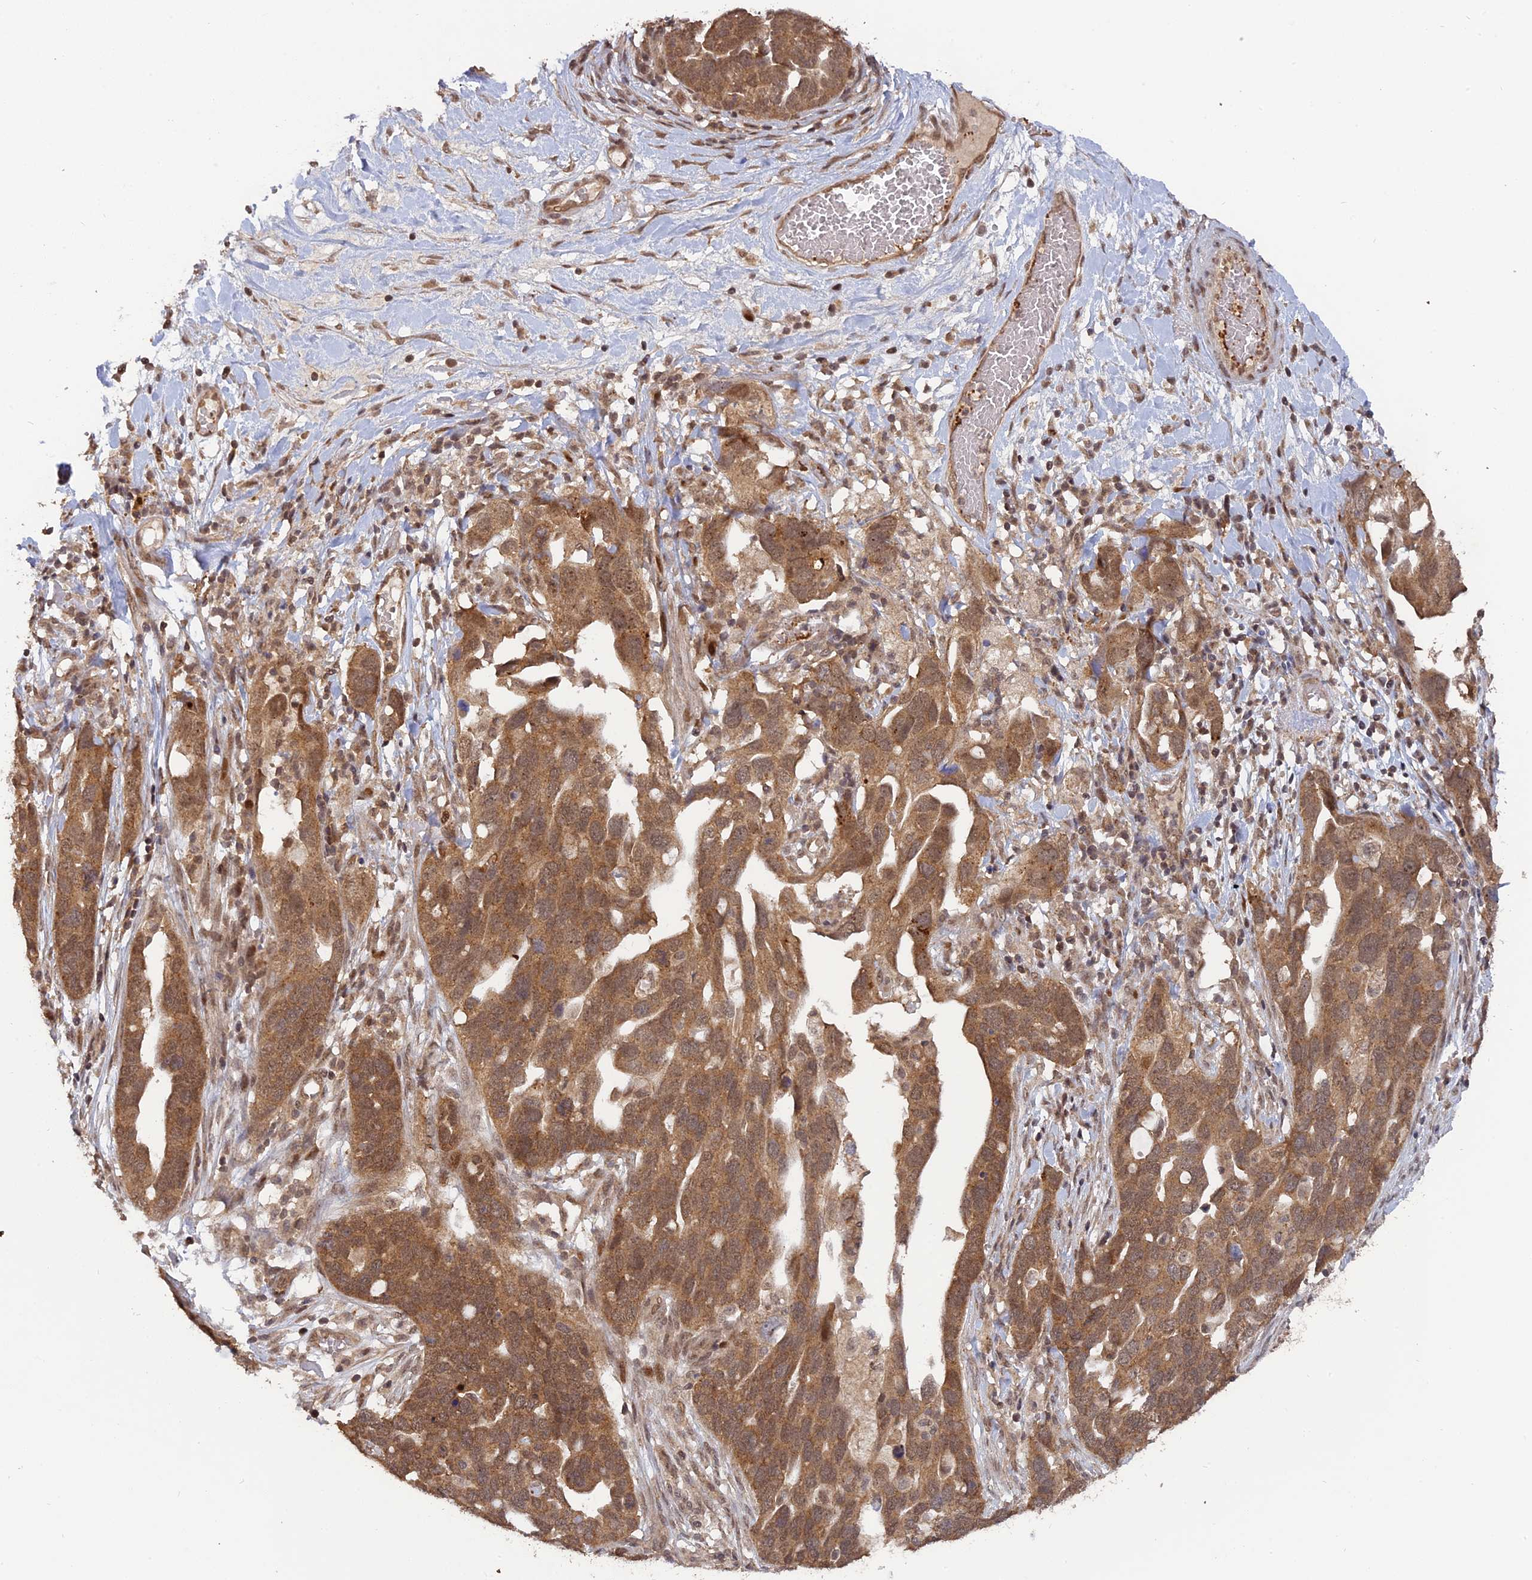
{"staining": {"intensity": "moderate", "quantity": ">75%", "location": "cytoplasmic/membranous"}, "tissue": "ovarian cancer", "cell_type": "Tumor cells", "image_type": "cancer", "snomed": [{"axis": "morphology", "description": "Cystadenocarcinoma, serous, NOS"}, {"axis": "topography", "description": "Ovary"}], "caption": "This is an image of immunohistochemistry staining of ovarian cancer, which shows moderate positivity in the cytoplasmic/membranous of tumor cells.", "gene": "PKIG", "patient": {"sex": "female", "age": 54}}